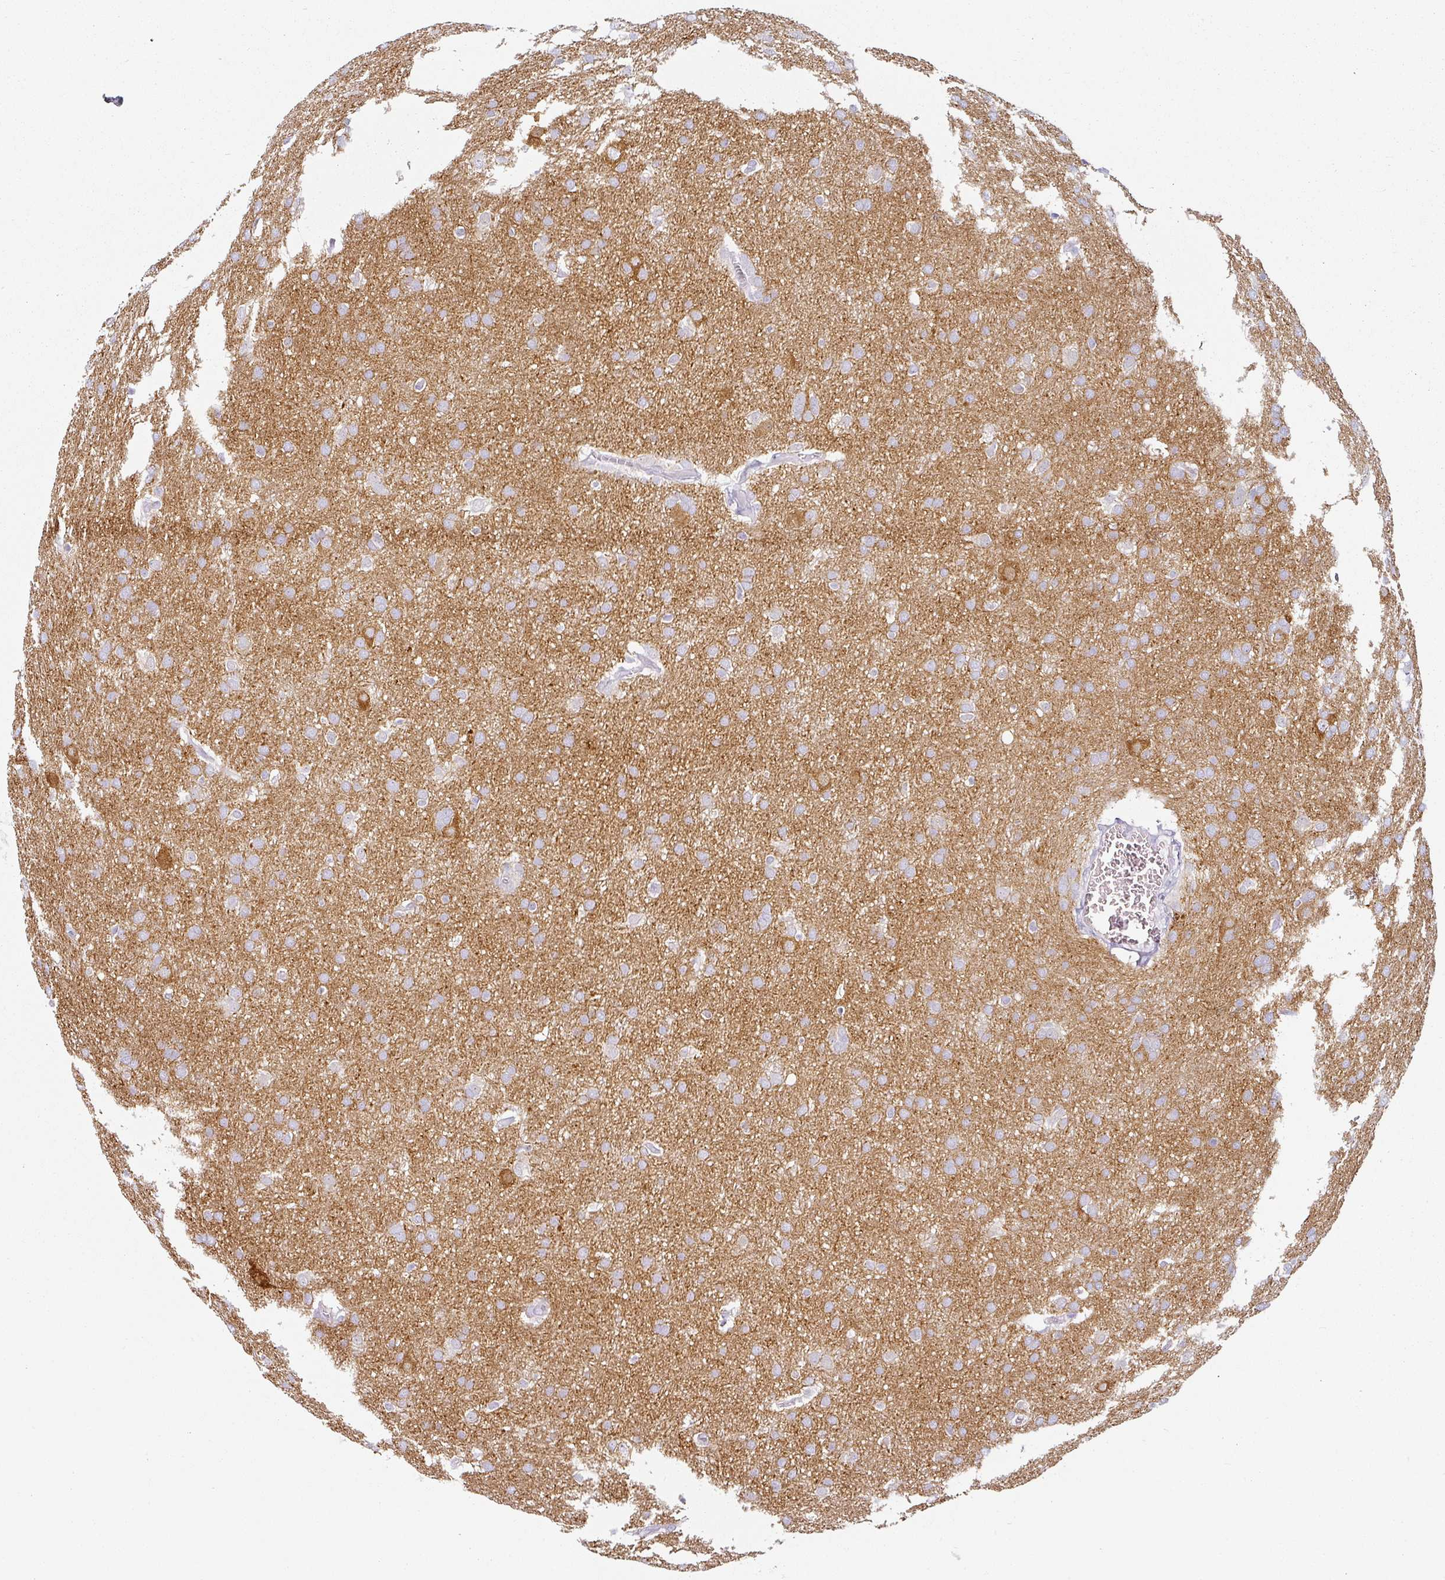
{"staining": {"intensity": "negative", "quantity": "none", "location": "none"}, "tissue": "glioma", "cell_type": "Tumor cells", "image_type": "cancer", "snomed": [{"axis": "morphology", "description": "Glioma, malignant, Low grade"}, {"axis": "topography", "description": "Brain"}], "caption": "Human glioma stained for a protein using immunohistochemistry (IHC) demonstrates no expression in tumor cells.", "gene": "CAP2", "patient": {"sex": "female", "age": 32}}